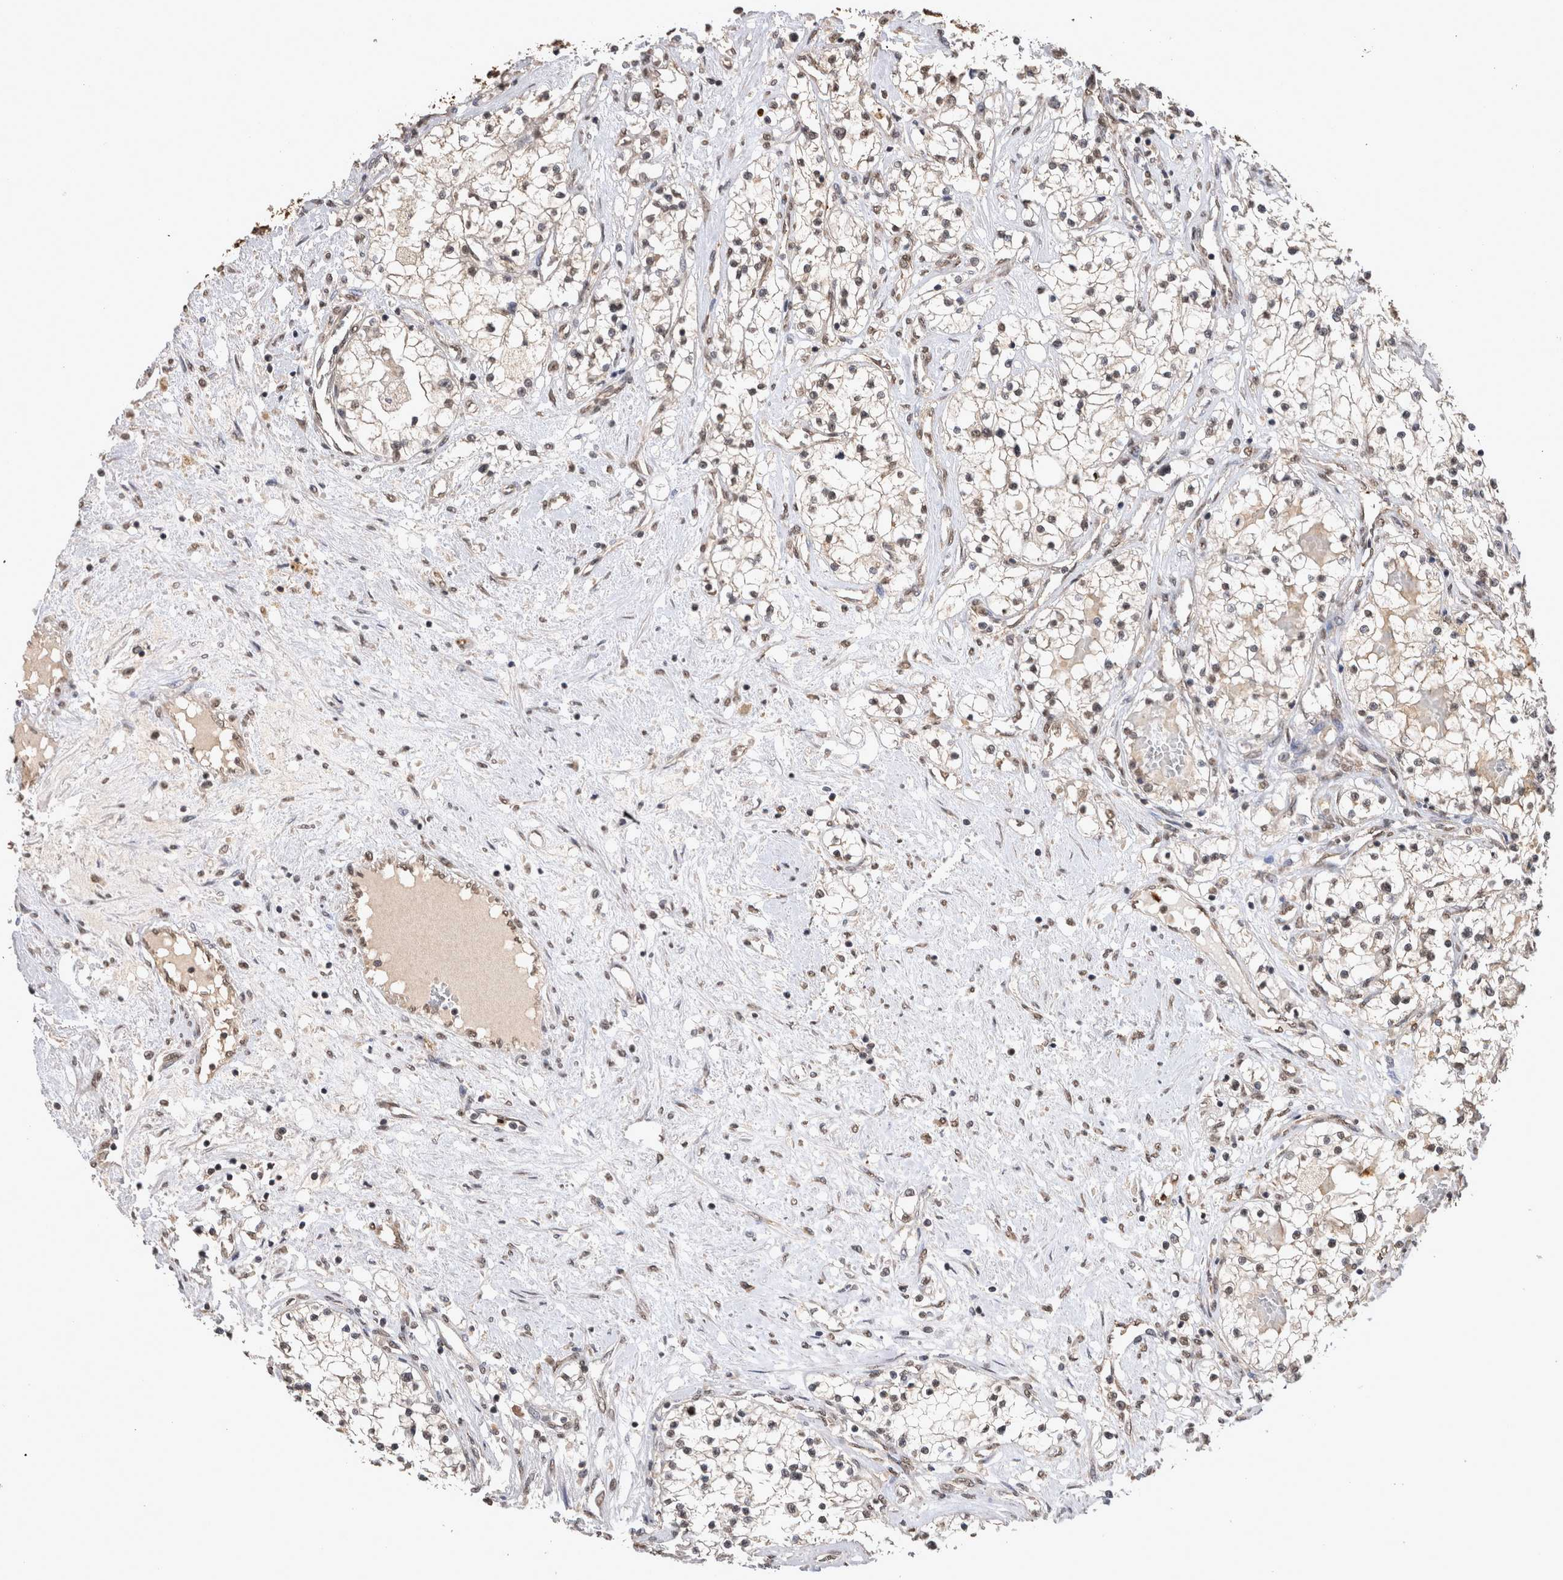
{"staining": {"intensity": "weak", "quantity": ">75%", "location": "nuclear"}, "tissue": "renal cancer", "cell_type": "Tumor cells", "image_type": "cancer", "snomed": [{"axis": "morphology", "description": "Adenocarcinoma, NOS"}, {"axis": "topography", "description": "Kidney"}], "caption": "A brown stain labels weak nuclear expression of a protein in renal cancer tumor cells.", "gene": "PAK4", "patient": {"sex": "male", "age": 68}}